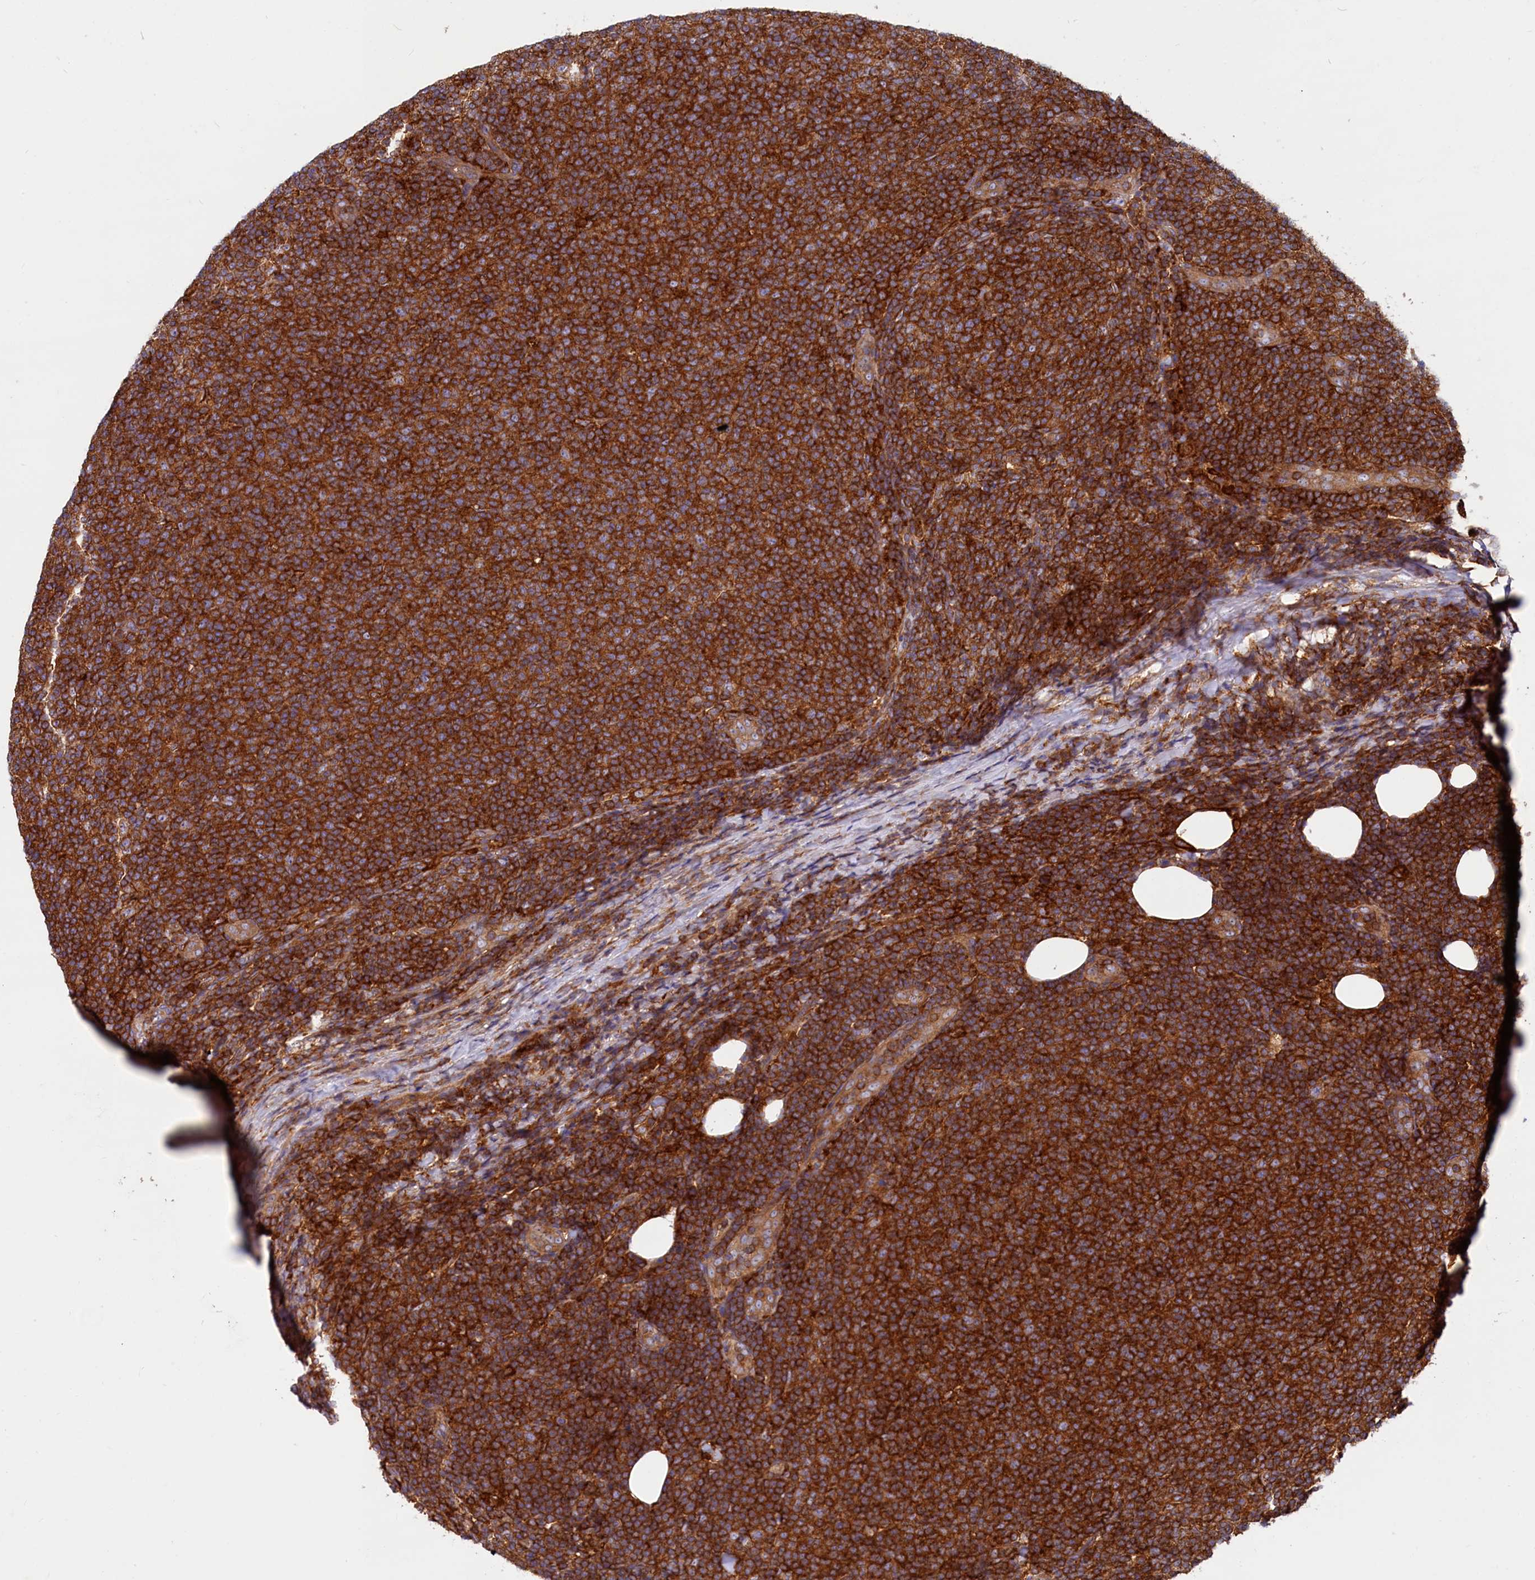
{"staining": {"intensity": "strong", "quantity": ">75%", "location": "cytoplasmic/membranous"}, "tissue": "lymphoma", "cell_type": "Tumor cells", "image_type": "cancer", "snomed": [{"axis": "morphology", "description": "Malignant lymphoma, non-Hodgkin's type, Low grade"}, {"axis": "topography", "description": "Lymph node"}], "caption": "Strong cytoplasmic/membranous expression for a protein is identified in about >75% of tumor cells of lymphoma using immunohistochemistry (IHC).", "gene": "MYO9B", "patient": {"sex": "male", "age": 66}}